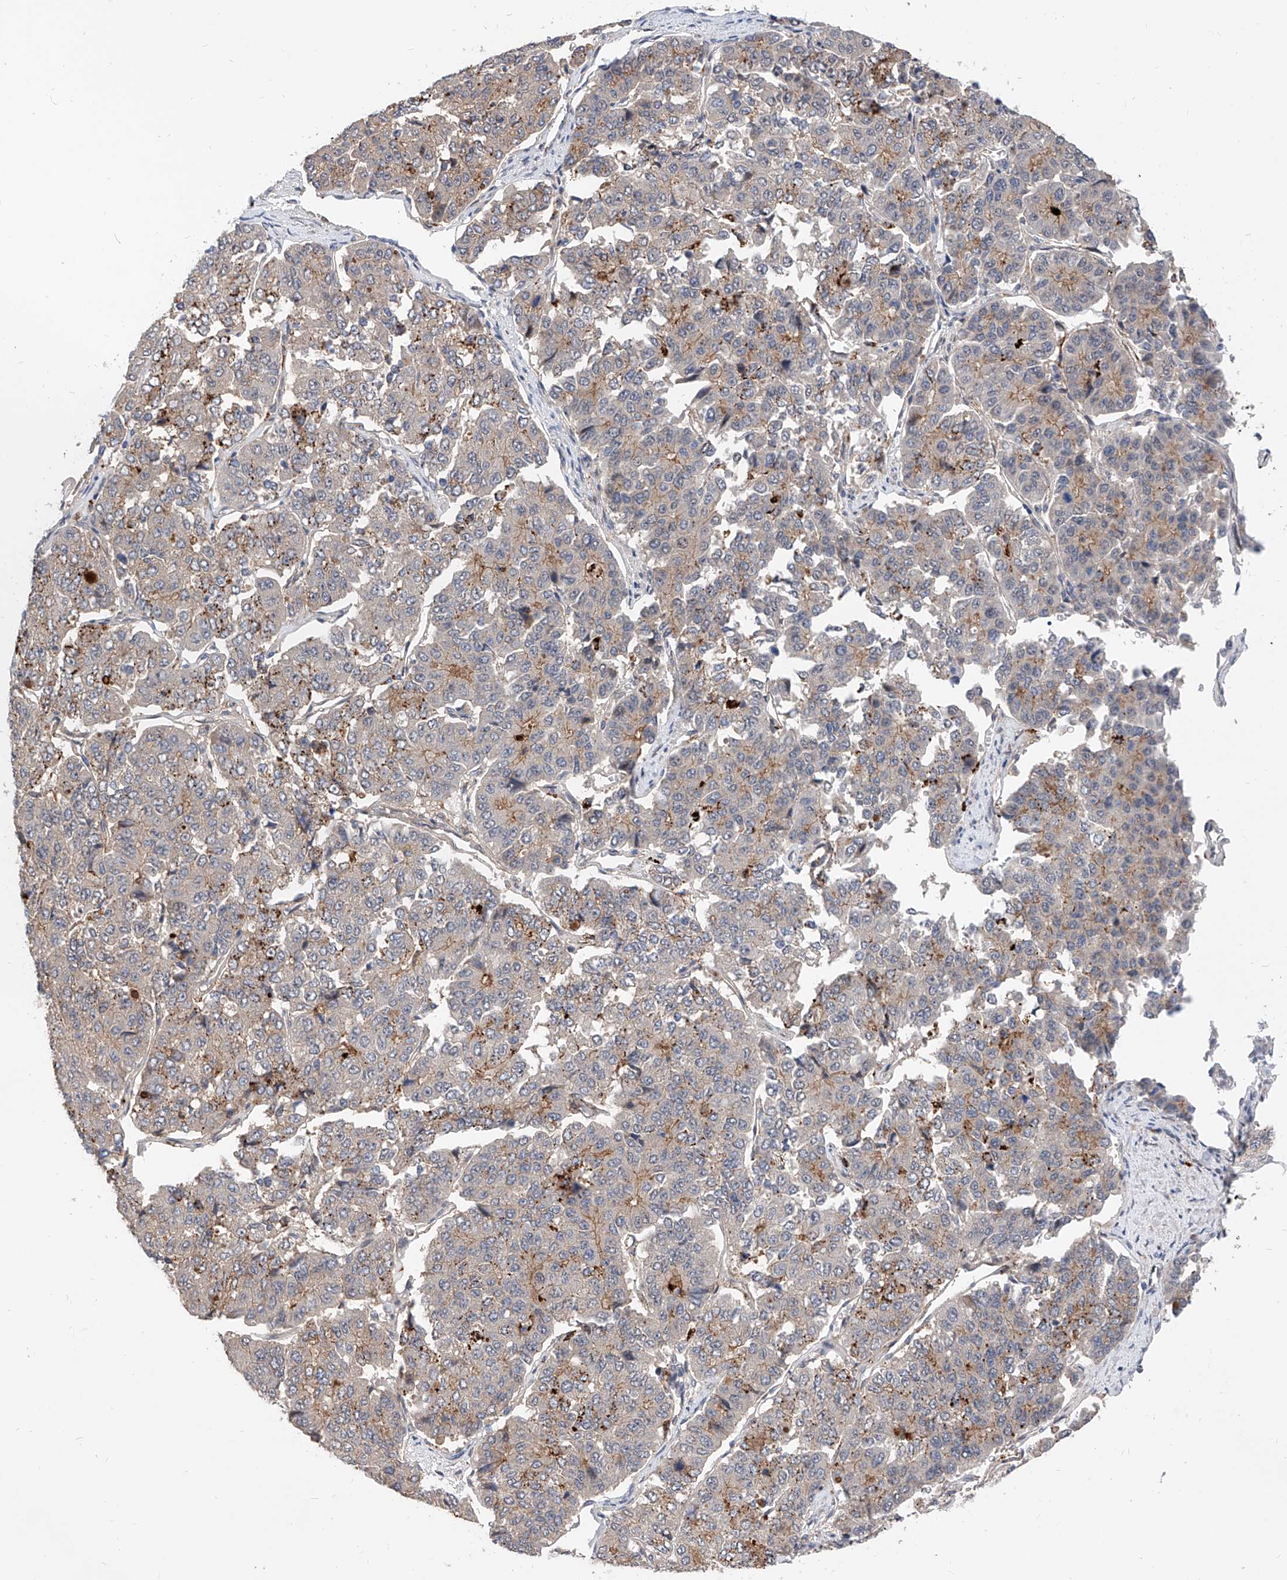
{"staining": {"intensity": "moderate", "quantity": "<25%", "location": "cytoplasmic/membranous"}, "tissue": "pancreatic cancer", "cell_type": "Tumor cells", "image_type": "cancer", "snomed": [{"axis": "morphology", "description": "Adenocarcinoma, NOS"}, {"axis": "topography", "description": "Pancreas"}], "caption": "Pancreatic adenocarcinoma was stained to show a protein in brown. There is low levels of moderate cytoplasmic/membranous staining in about <25% of tumor cells.", "gene": "MAGEE2", "patient": {"sex": "male", "age": 50}}